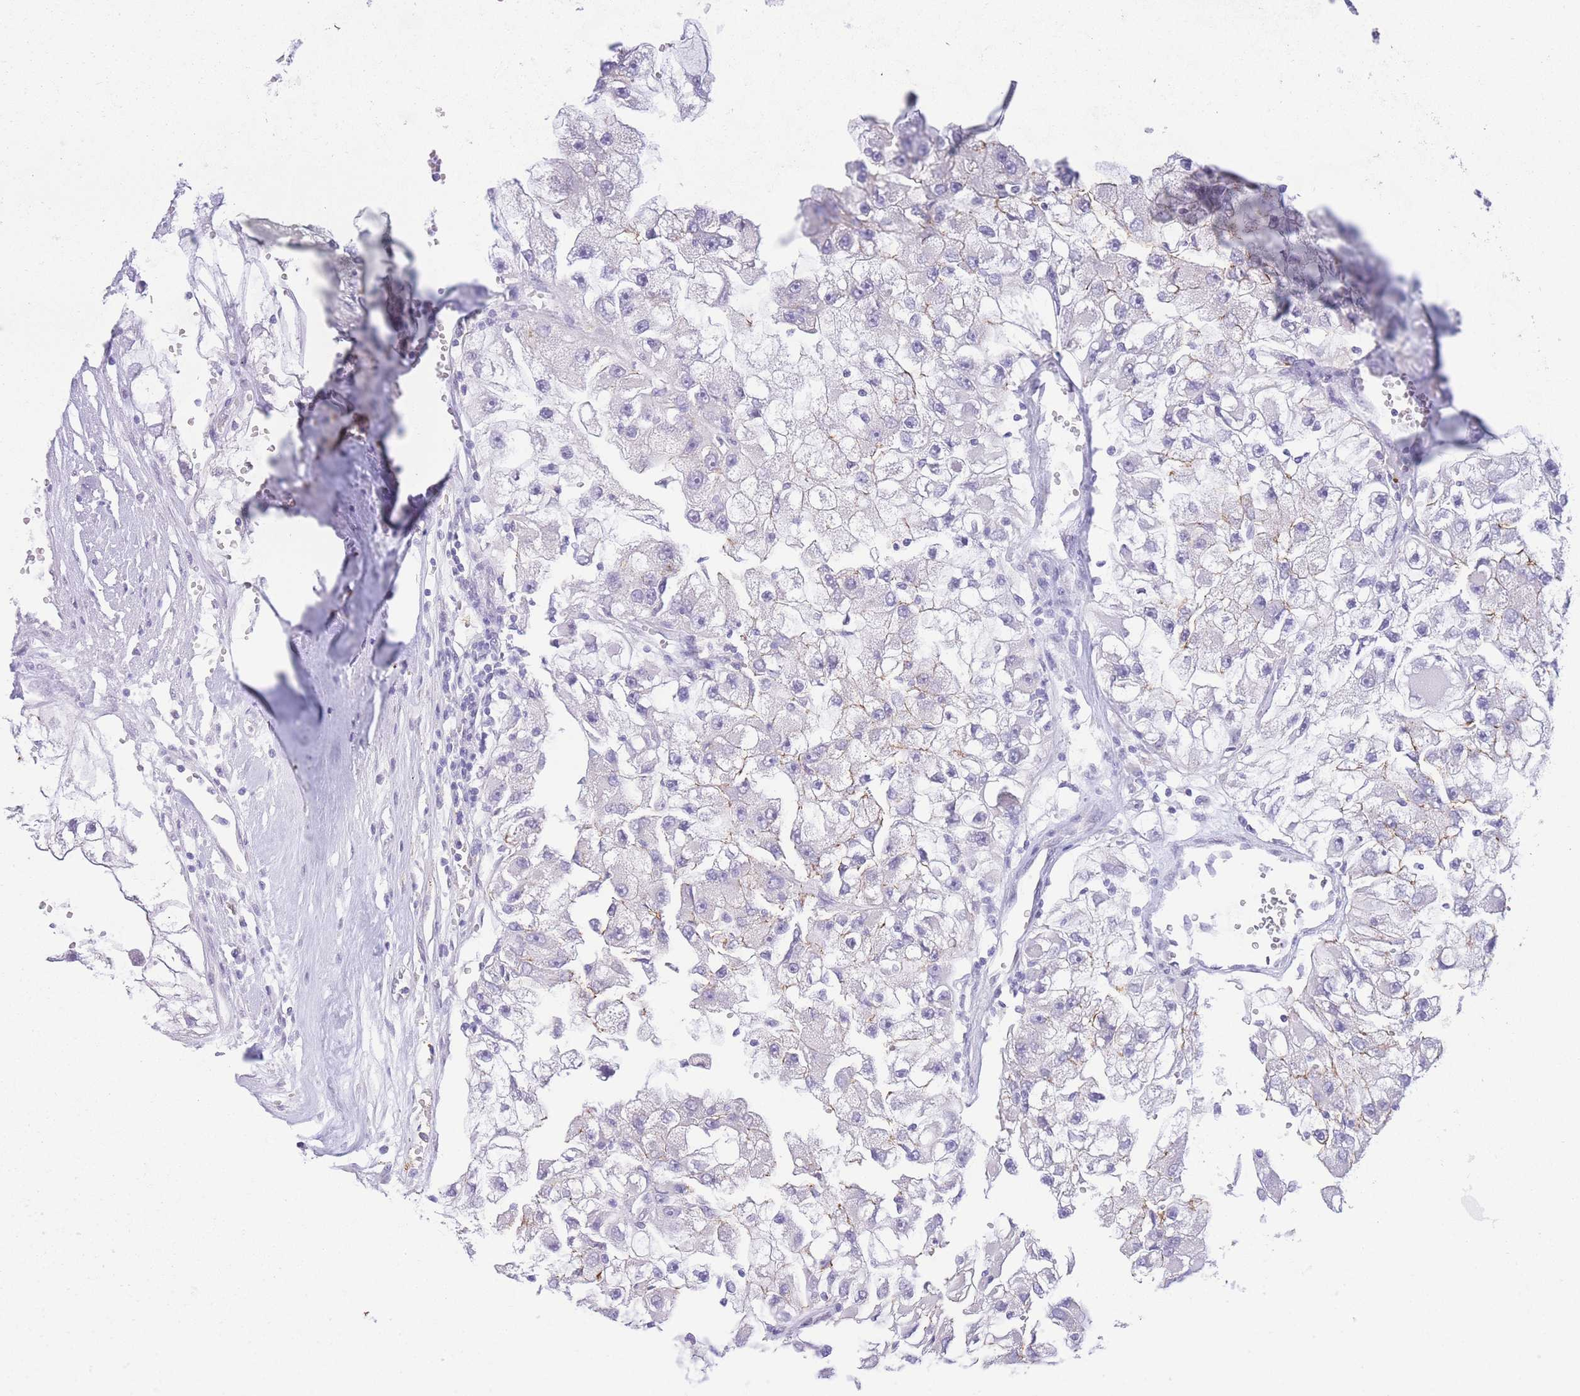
{"staining": {"intensity": "negative", "quantity": "none", "location": "none"}, "tissue": "renal cancer", "cell_type": "Tumor cells", "image_type": "cancer", "snomed": [{"axis": "morphology", "description": "Adenocarcinoma, NOS"}, {"axis": "topography", "description": "Kidney"}], "caption": "IHC image of neoplastic tissue: renal cancer (adenocarcinoma) stained with DAB (3,3'-diaminobenzidine) displays no significant protein staining in tumor cells.", "gene": "LCLAT1", "patient": {"sex": "male", "age": 63}}